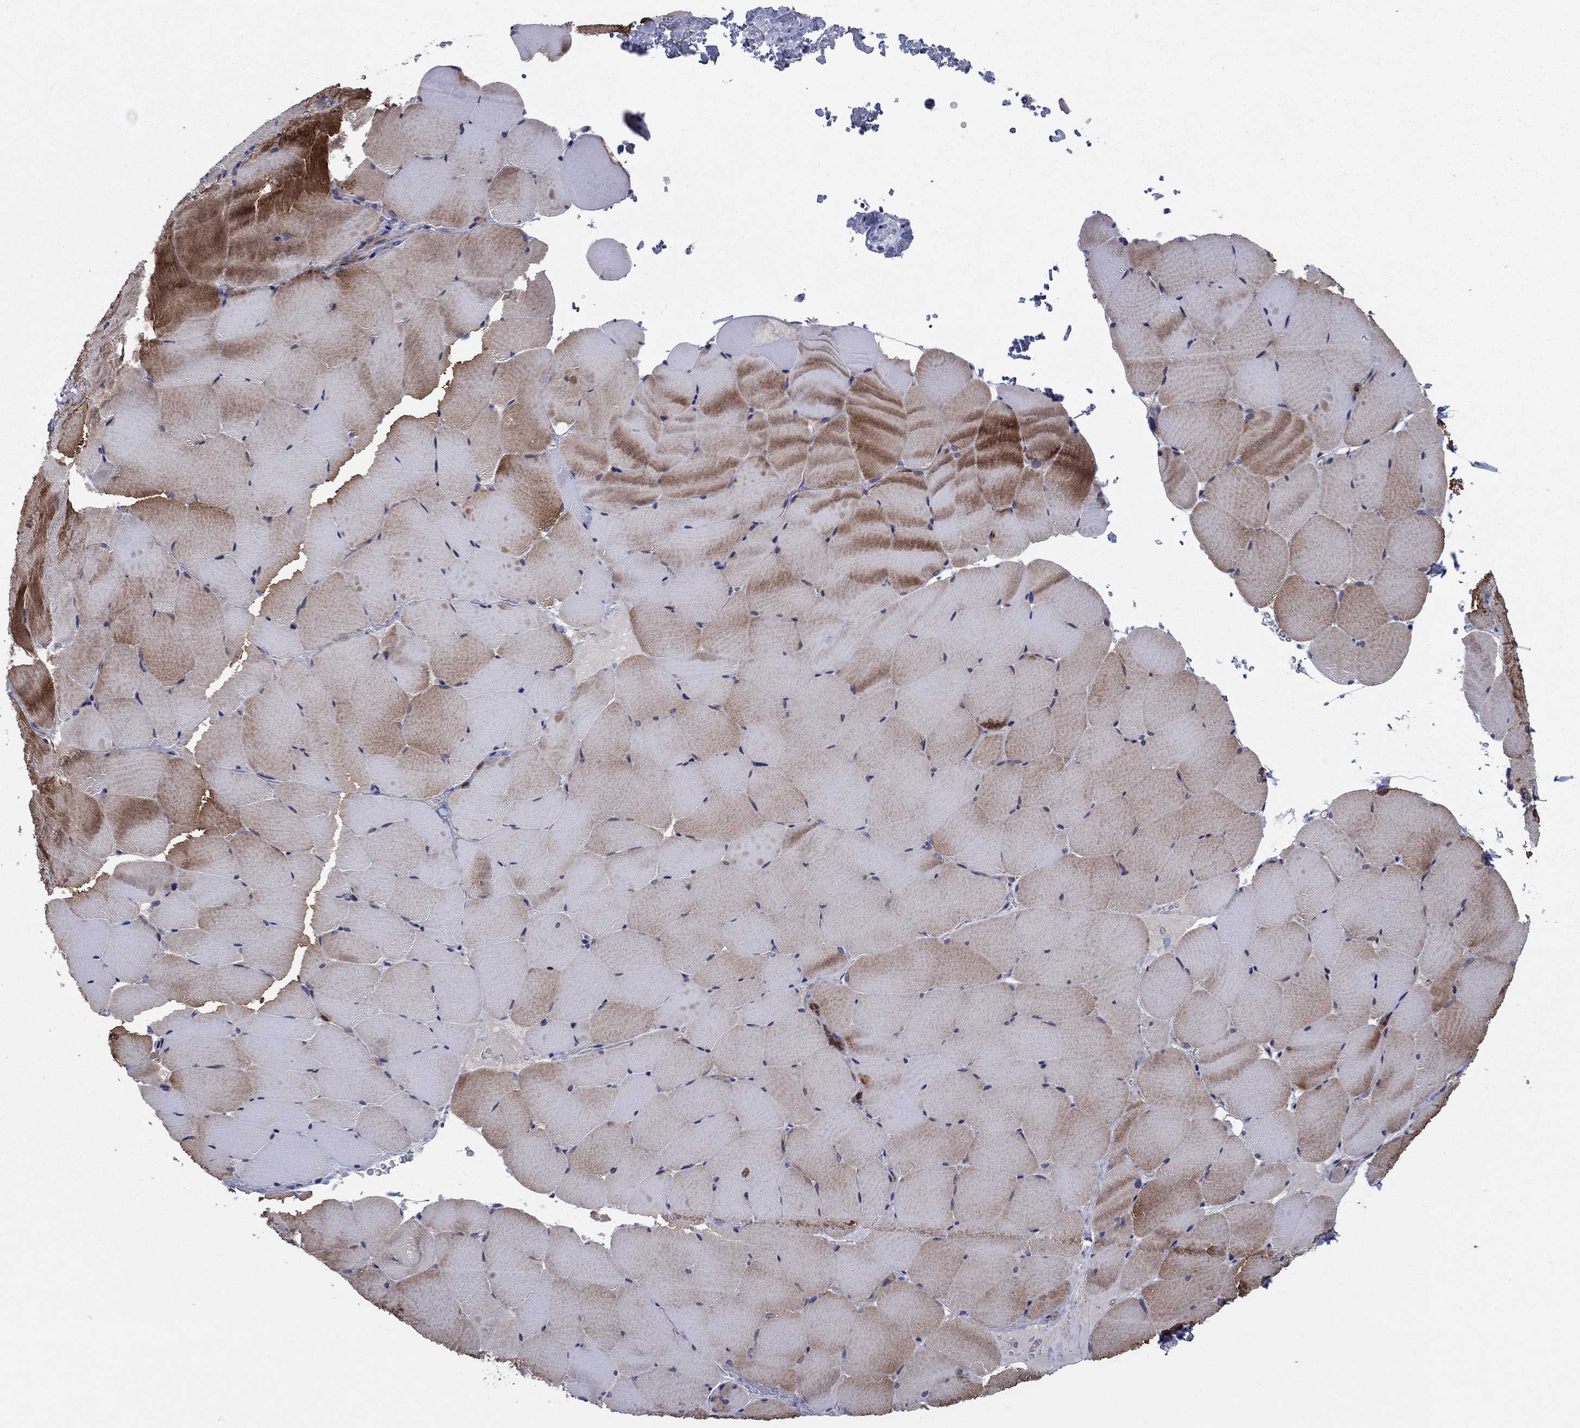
{"staining": {"intensity": "moderate", "quantity": "25%-75%", "location": "cytoplasmic/membranous"}, "tissue": "skeletal muscle", "cell_type": "Myocytes", "image_type": "normal", "snomed": [{"axis": "morphology", "description": "Normal tissue, NOS"}, {"axis": "topography", "description": "Skeletal muscle"}], "caption": "A brown stain shows moderate cytoplasmic/membranous positivity of a protein in myocytes of benign human skeletal muscle. (IHC, brightfield microscopy, high magnification).", "gene": "MSRB1", "patient": {"sex": "female", "age": 37}}